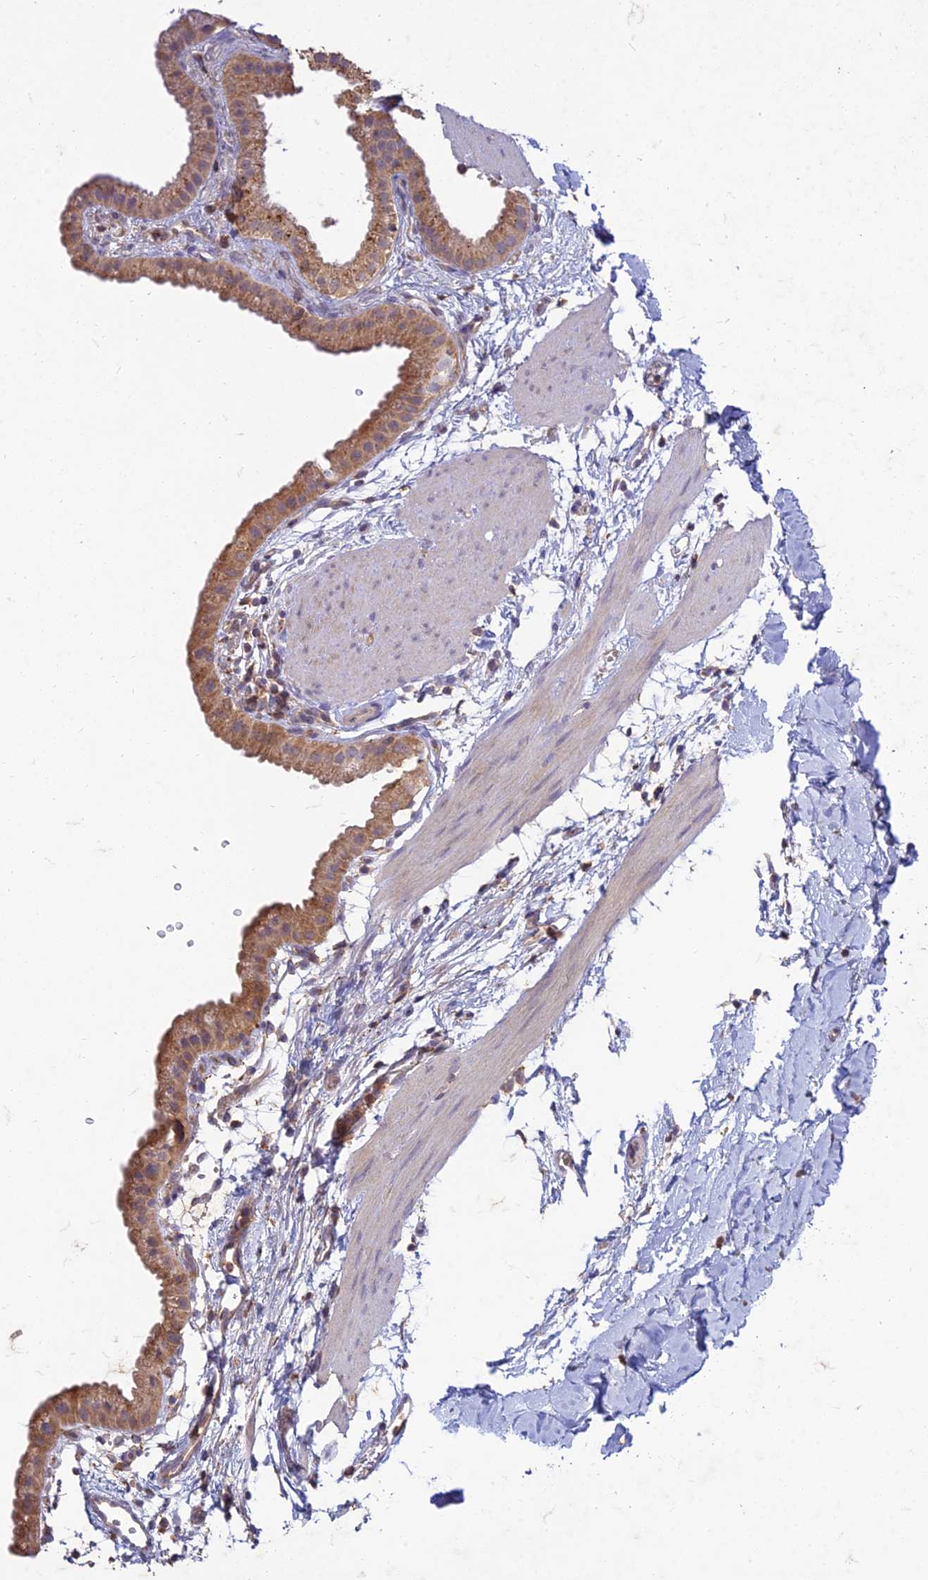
{"staining": {"intensity": "moderate", "quantity": ">75%", "location": "cytoplasmic/membranous"}, "tissue": "gallbladder", "cell_type": "Glandular cells", "image_type": "normal", "snomed": [{"axis": "morphology", "description": "Normal tissue, NOS"}, {"axis": "topography", "description": "Gallbladder"}], "caption": "Immunohistochemical staining of unremarkable human gallbladder shows >75% levels of moderate cytoplasmic/membranous protein positivity in approximately >75% of glandular cells. (brown staining indicates protein expression, while blue staining denotes nuclei).", "gene": "NXNL2", "patient": {"sex": "female", "age": 64}}